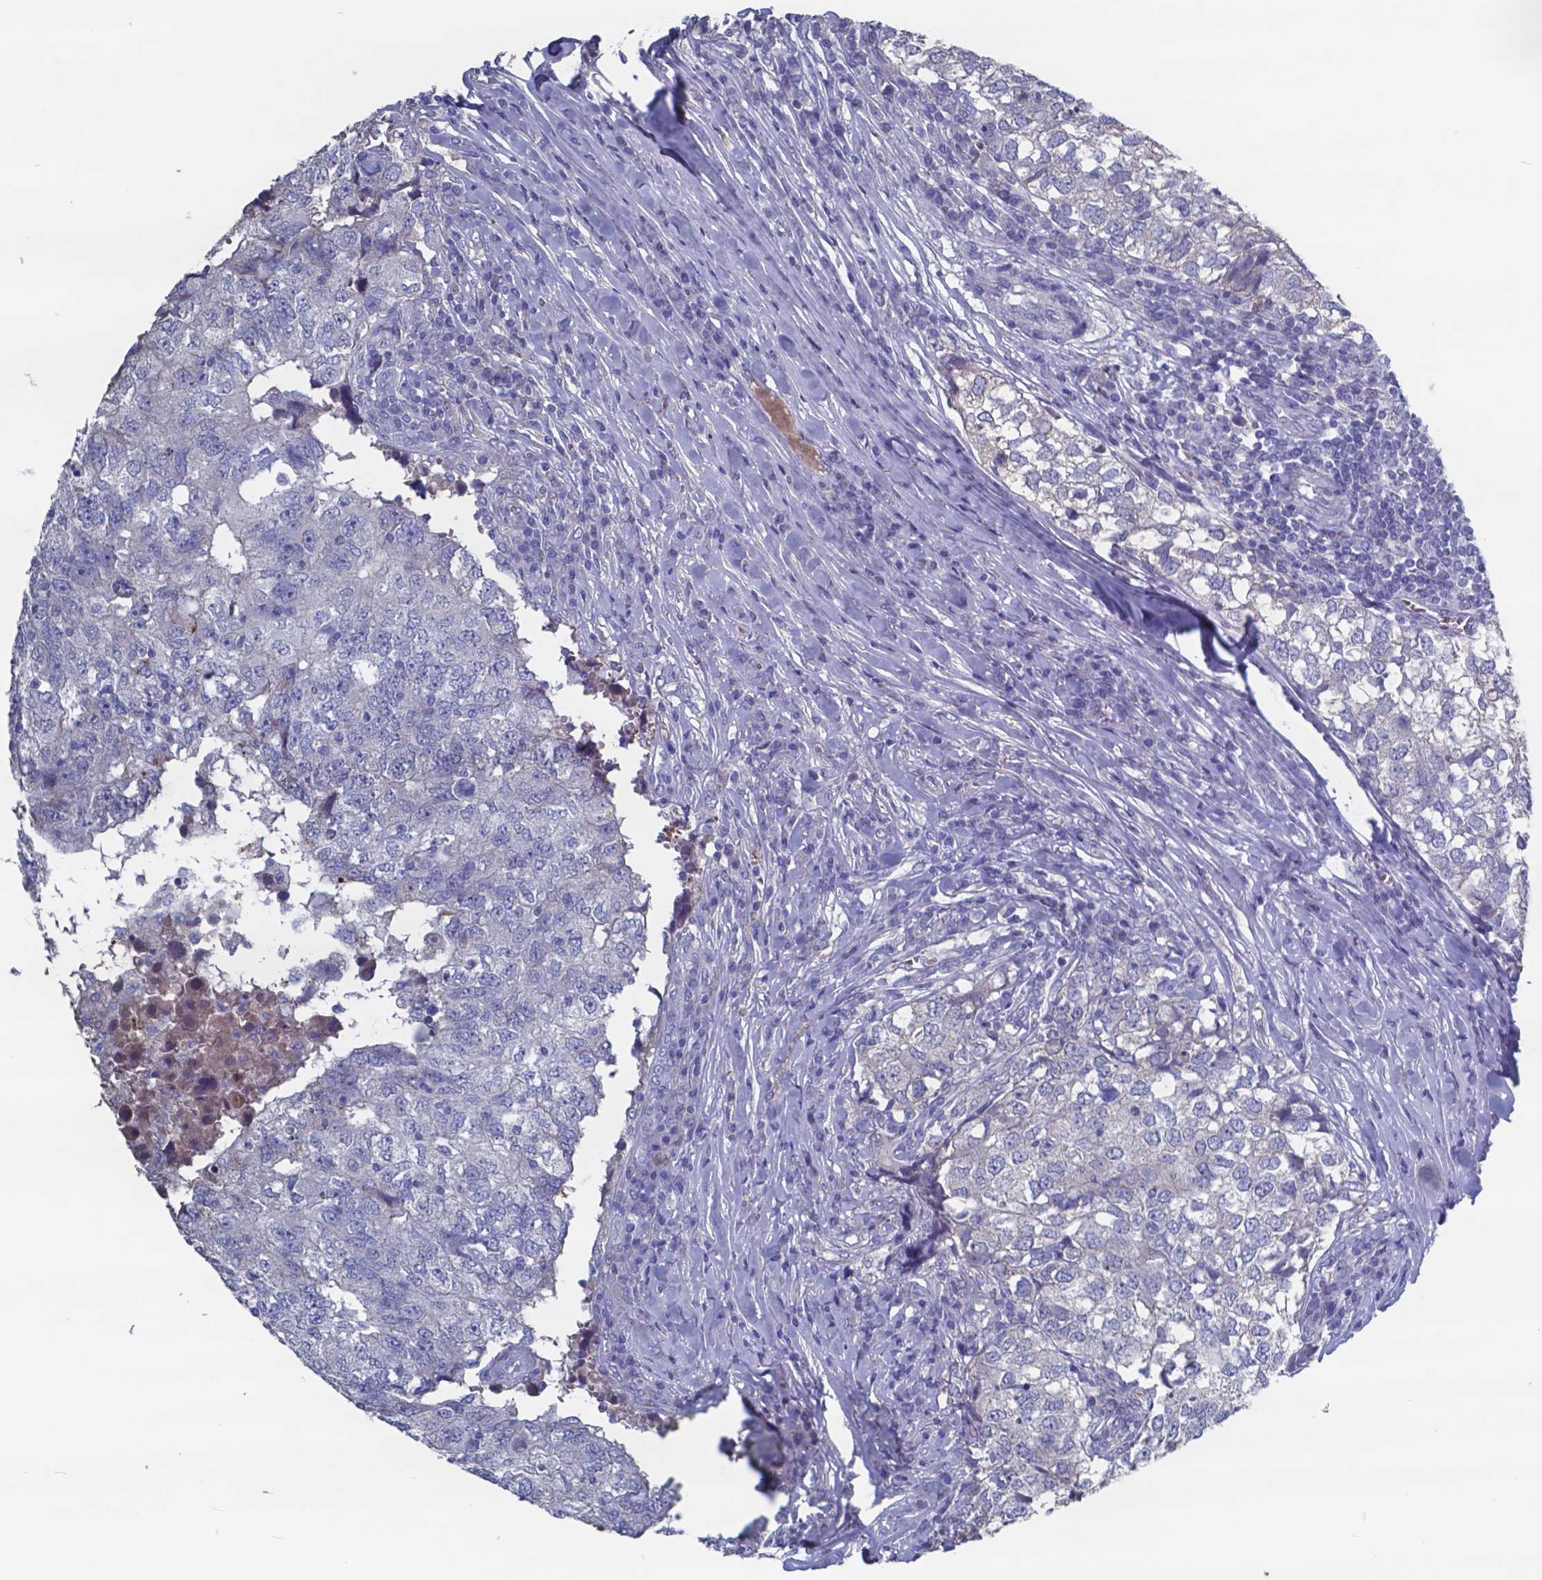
{"staining": {"intensity": "negative", "quantity": "none", "location": "none"}, "tissue": "breast cancer", "cell_type": "Tumor cells", "image_type": "cancer", "snomed": [{"axis": "morphology", "description": "Duct carcinoma"}, {"axis": "topography", "description": "Breast"}], "caption": "This is a photomicrograph of immunohistochemistry (IHC) staining of intraductal carcinoma (breast), which shows no staining in tumor cells.", "gene": "TTR", "patient": {"sex": "female", "age": 30}}